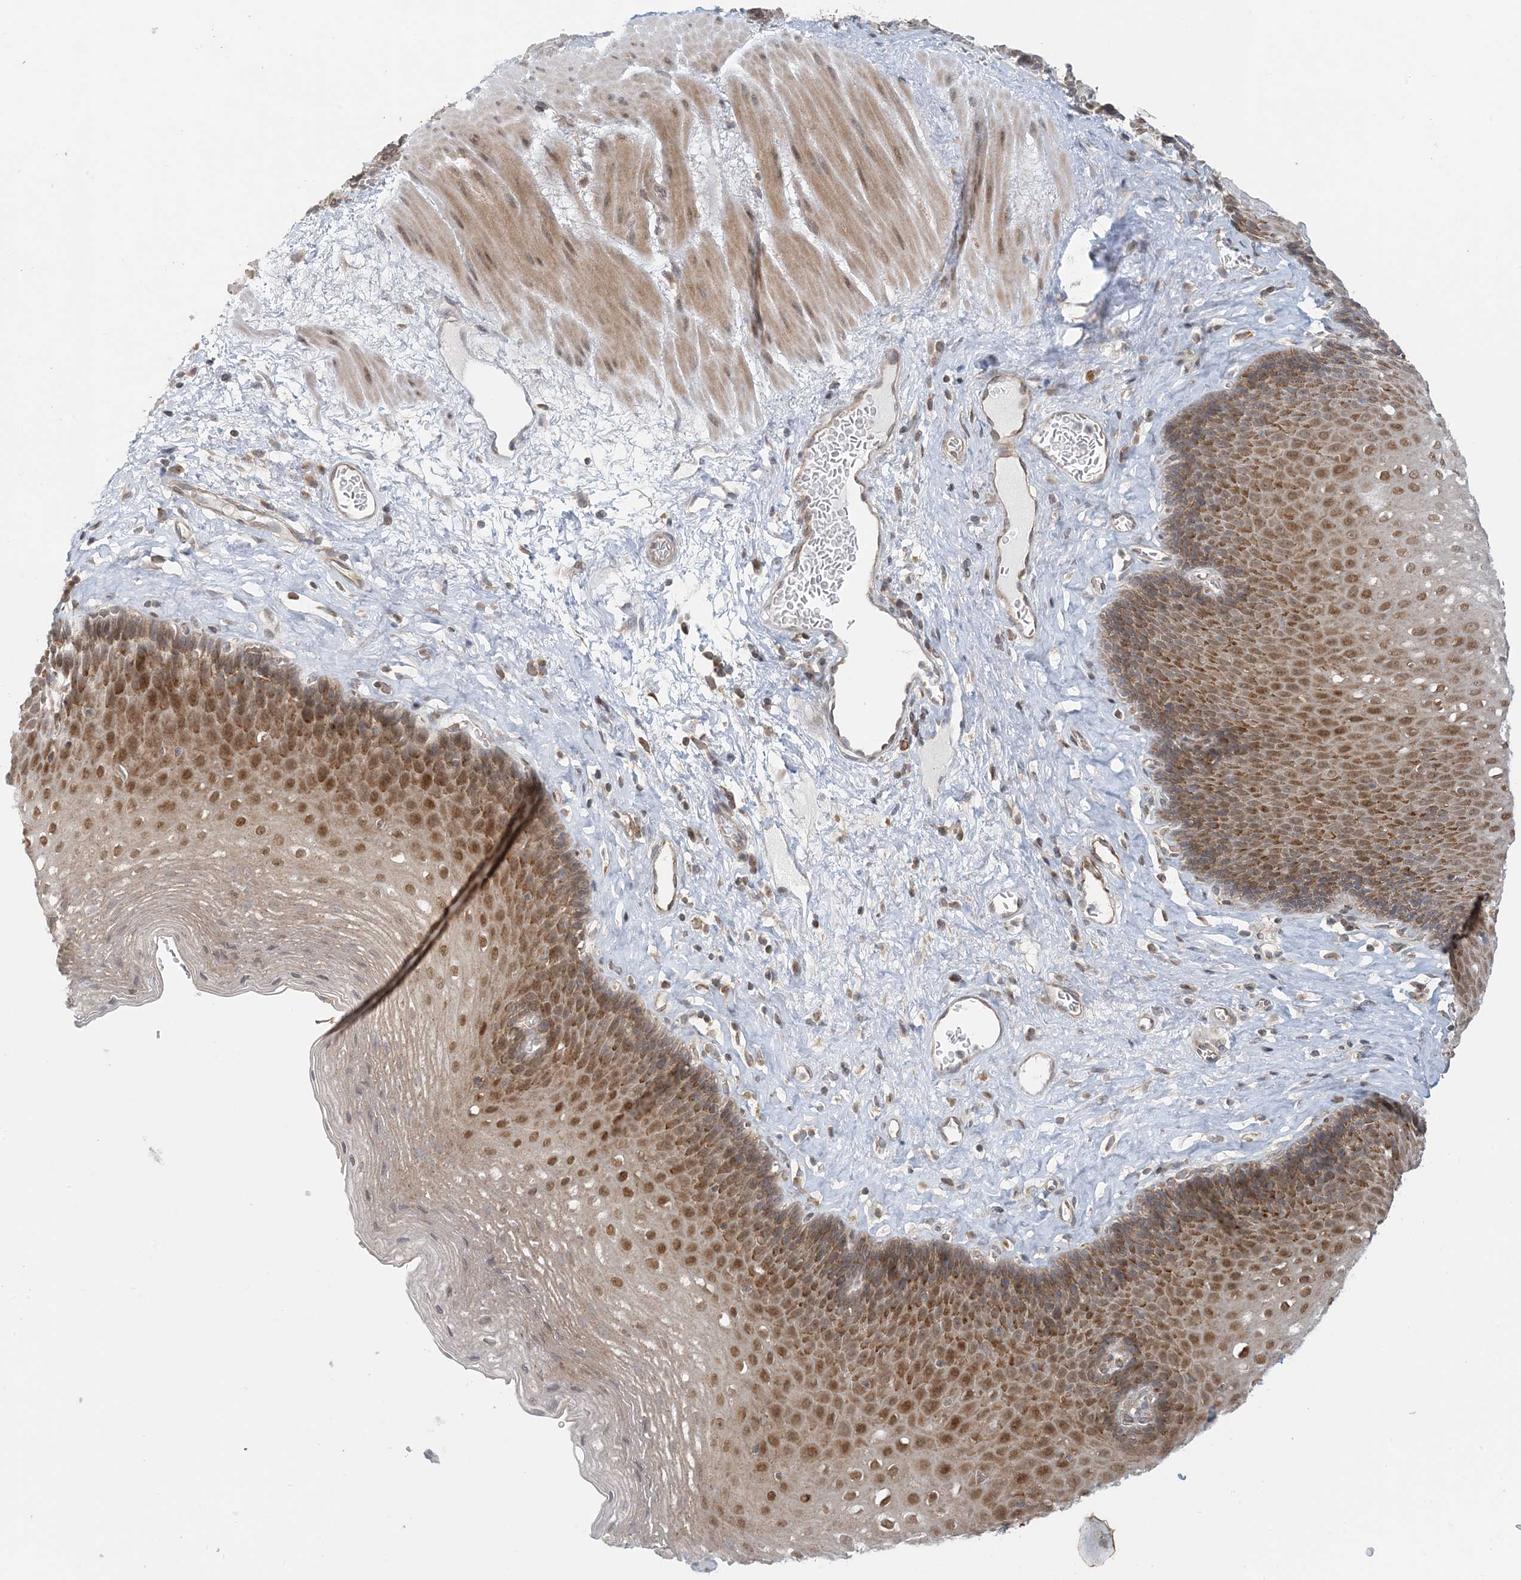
{"staining": {"intensity": "moderate", "quantity": ">75%", "location": "cytoplasmic/membranous,nuclear"}, "tissue": "esophagus", "cell_type": "Squamous epithelial cells", "image_type": "normal", "snomed": [{"axis": "morphology", "description": "Normal tissue, NOS"}, {"axis": "topography", "description": "Esophagus"}], "caption": "Approximately >75% of squamous epithelial cells in unremarkable human esophagus exhibit moderate cytoplasmic/membranous,nuclear protein staining as visualized by brown immunohistochemical staining.", "gene": "ATP13A2", "patient": {"sex": "female", "age": 66}}